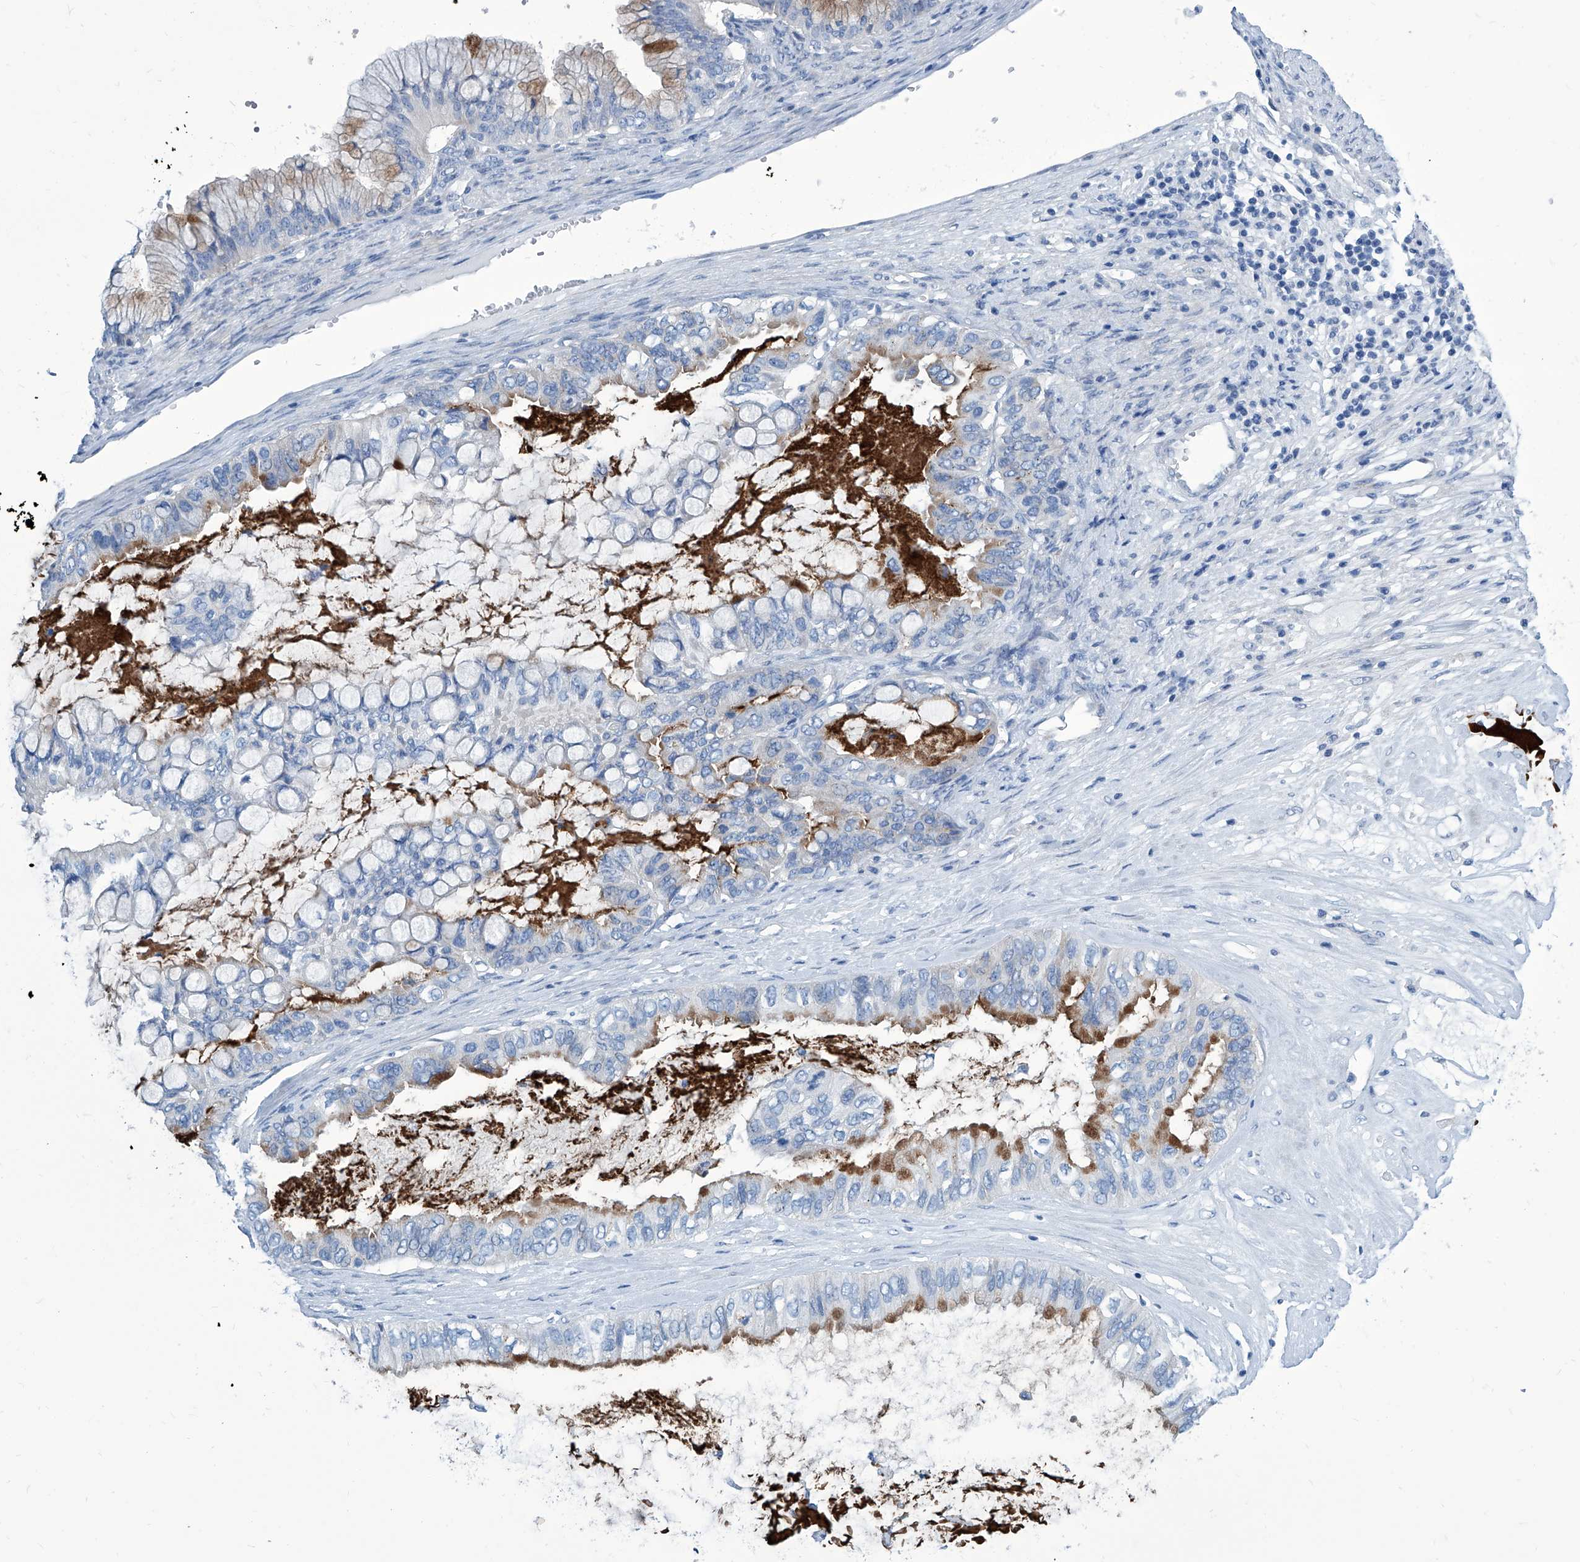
{"staining": {"intensity": "moderate", "quantity": "<25%", "location": "cytoplasmic/membranous"}, "tissue": "ovarian cancer", "cell_type": "Tumor cells", "image_type": "cancer", "snomed": [{"axis": "morphology", "description": "Cystadenocarcinoma, mucinous, NOS"}, {"axis": "topography", "description": "Ovary"}], "caption": "The image reveals immunohistochemical staining of ovarian cancer (mucinous cystadenocarcinoma). There is moderate cytoplasmic/membranous staining is present in approximately <25% of tumor cells.", "gene": "ZNF519", "patient": {"sex": "female", "age": 80}}